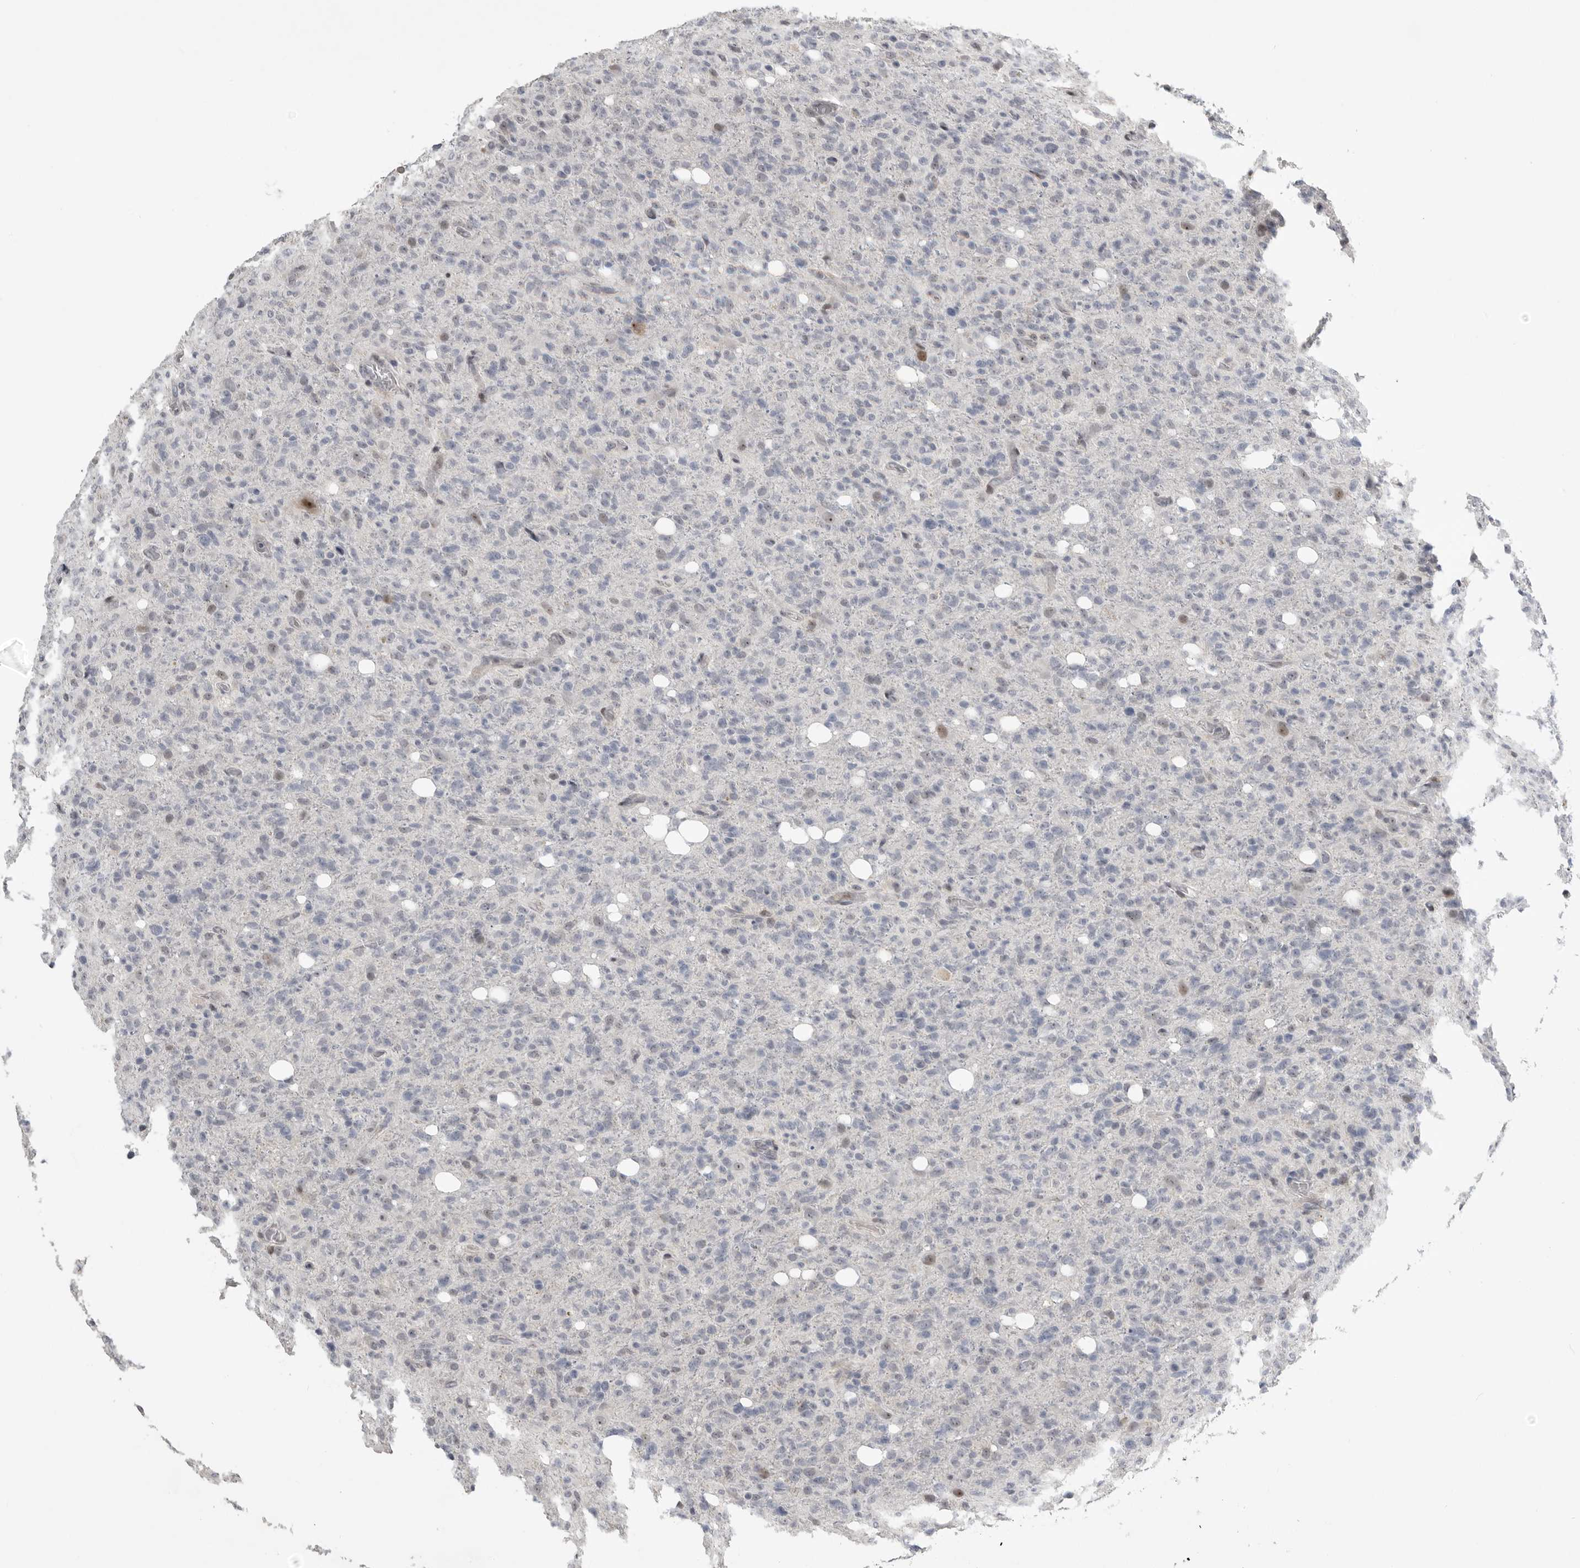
{"staining": {"intensity": "negative", "quantity": "none", "location": "none"}, "tissue": "glioma", "cell_type": "Tumor cells", "image_type": "cancer", "snomed": [{"axis": "morphology", "description": "Glioma, malignant, High grade"}, {"axis": "topography", "description": "Brain"}], "caption": "DAB immunohistochemical staining of malignant high-grade glioma demonstrates no significant positivity in tumor cells.", "gene": "PCMTD1", "patient": {"sex": "female", "age": 57}}